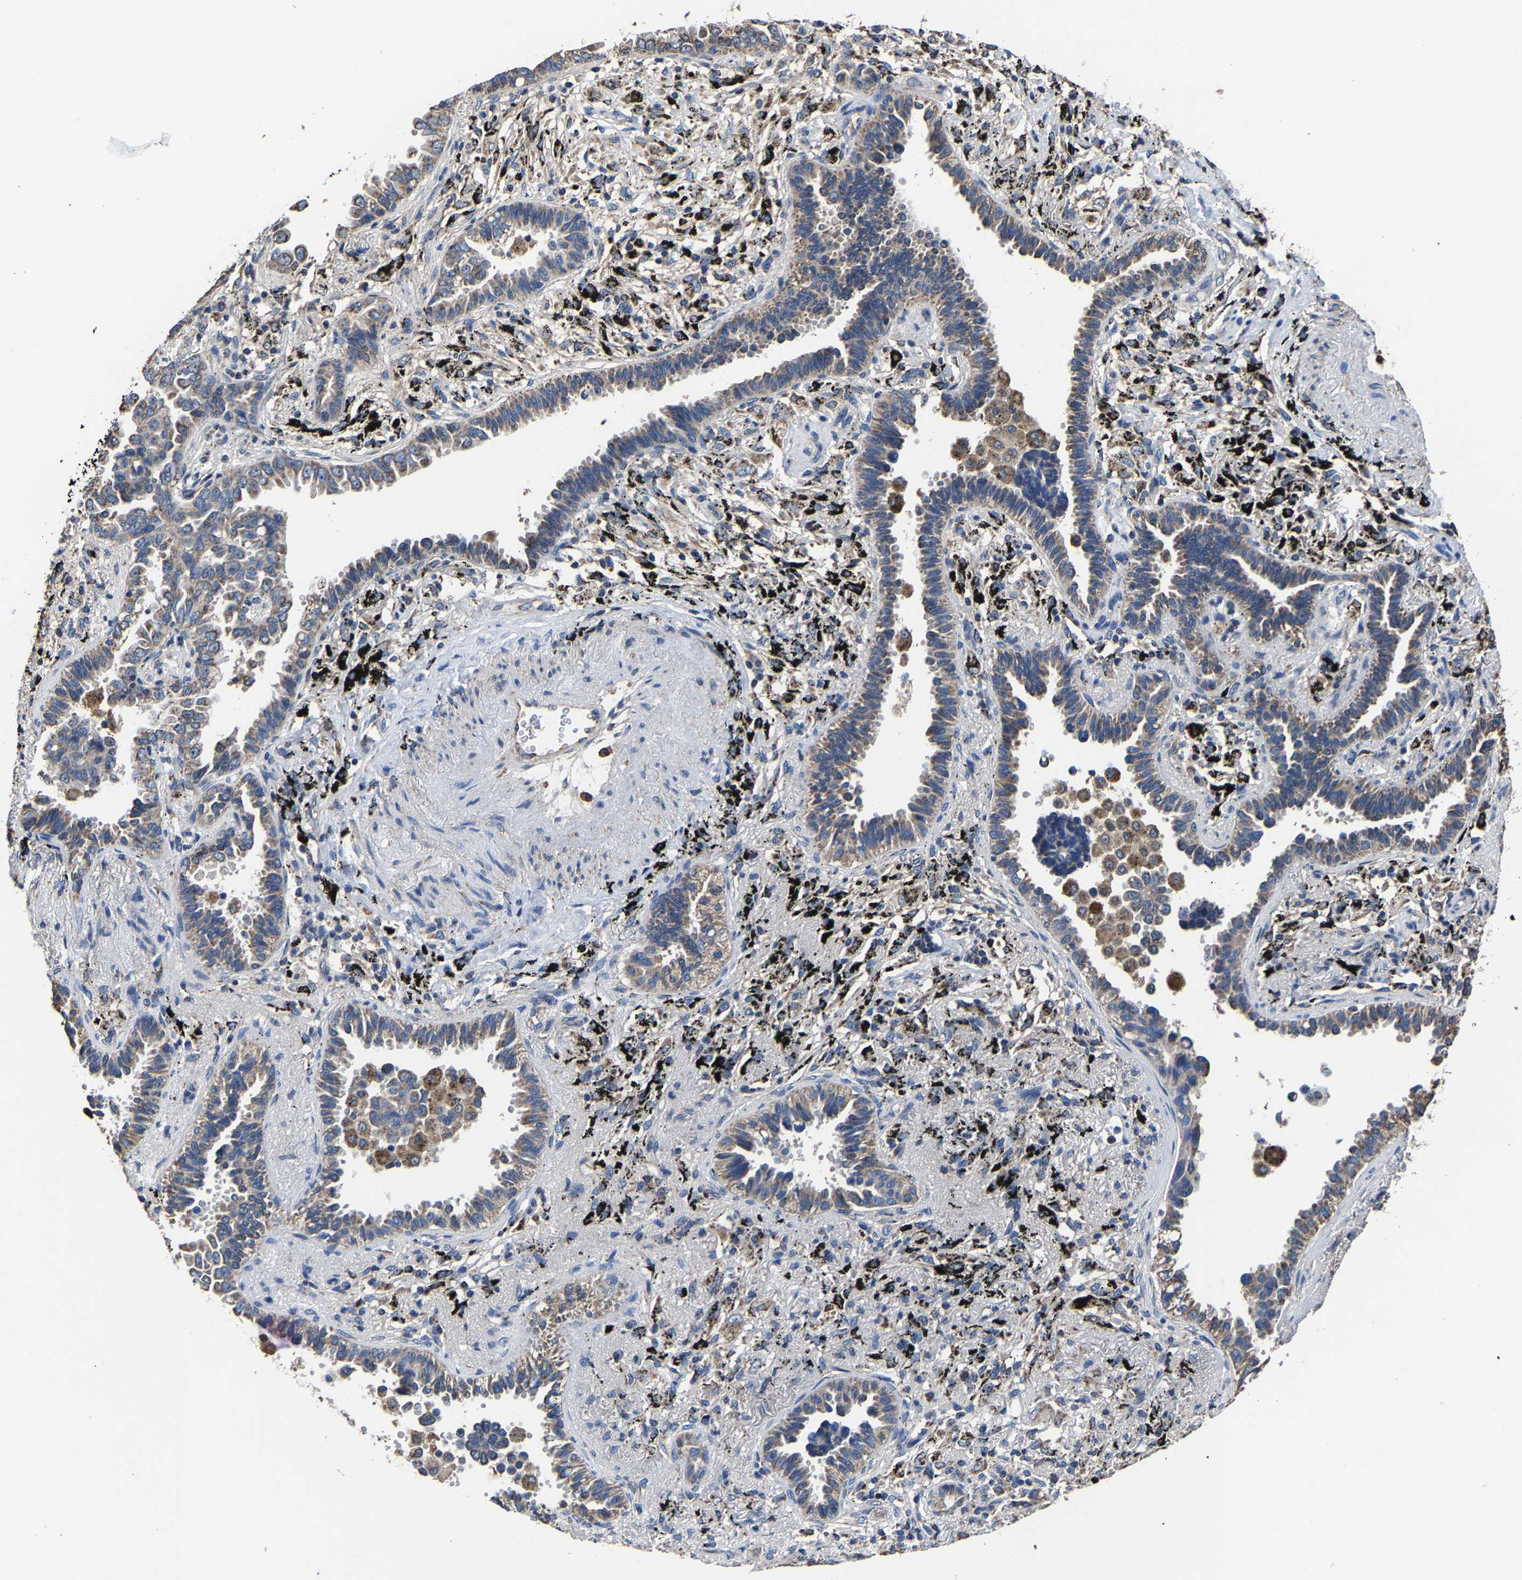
{"staining": {"intensity": "weak", "quantity": ">75%", "location": "cytoplasmic/membranous"}, "tissue": "lung cancer", "cell_type": "Tumor cells", "image_type": "cancer", "snomed": [{"axis": "morphology", "description": "Adenocarcinoma, NOS"}, {"axis": "topography", "description": "Lung"}], "caption": "This image displays IHC staining of lung adenocarcinoma, with low weak cytoplasmic/membranous positivity in about >75% of tumor cells.", "gene": "ZCCHC7", "patient": {"sex": "male", "age": 59}}